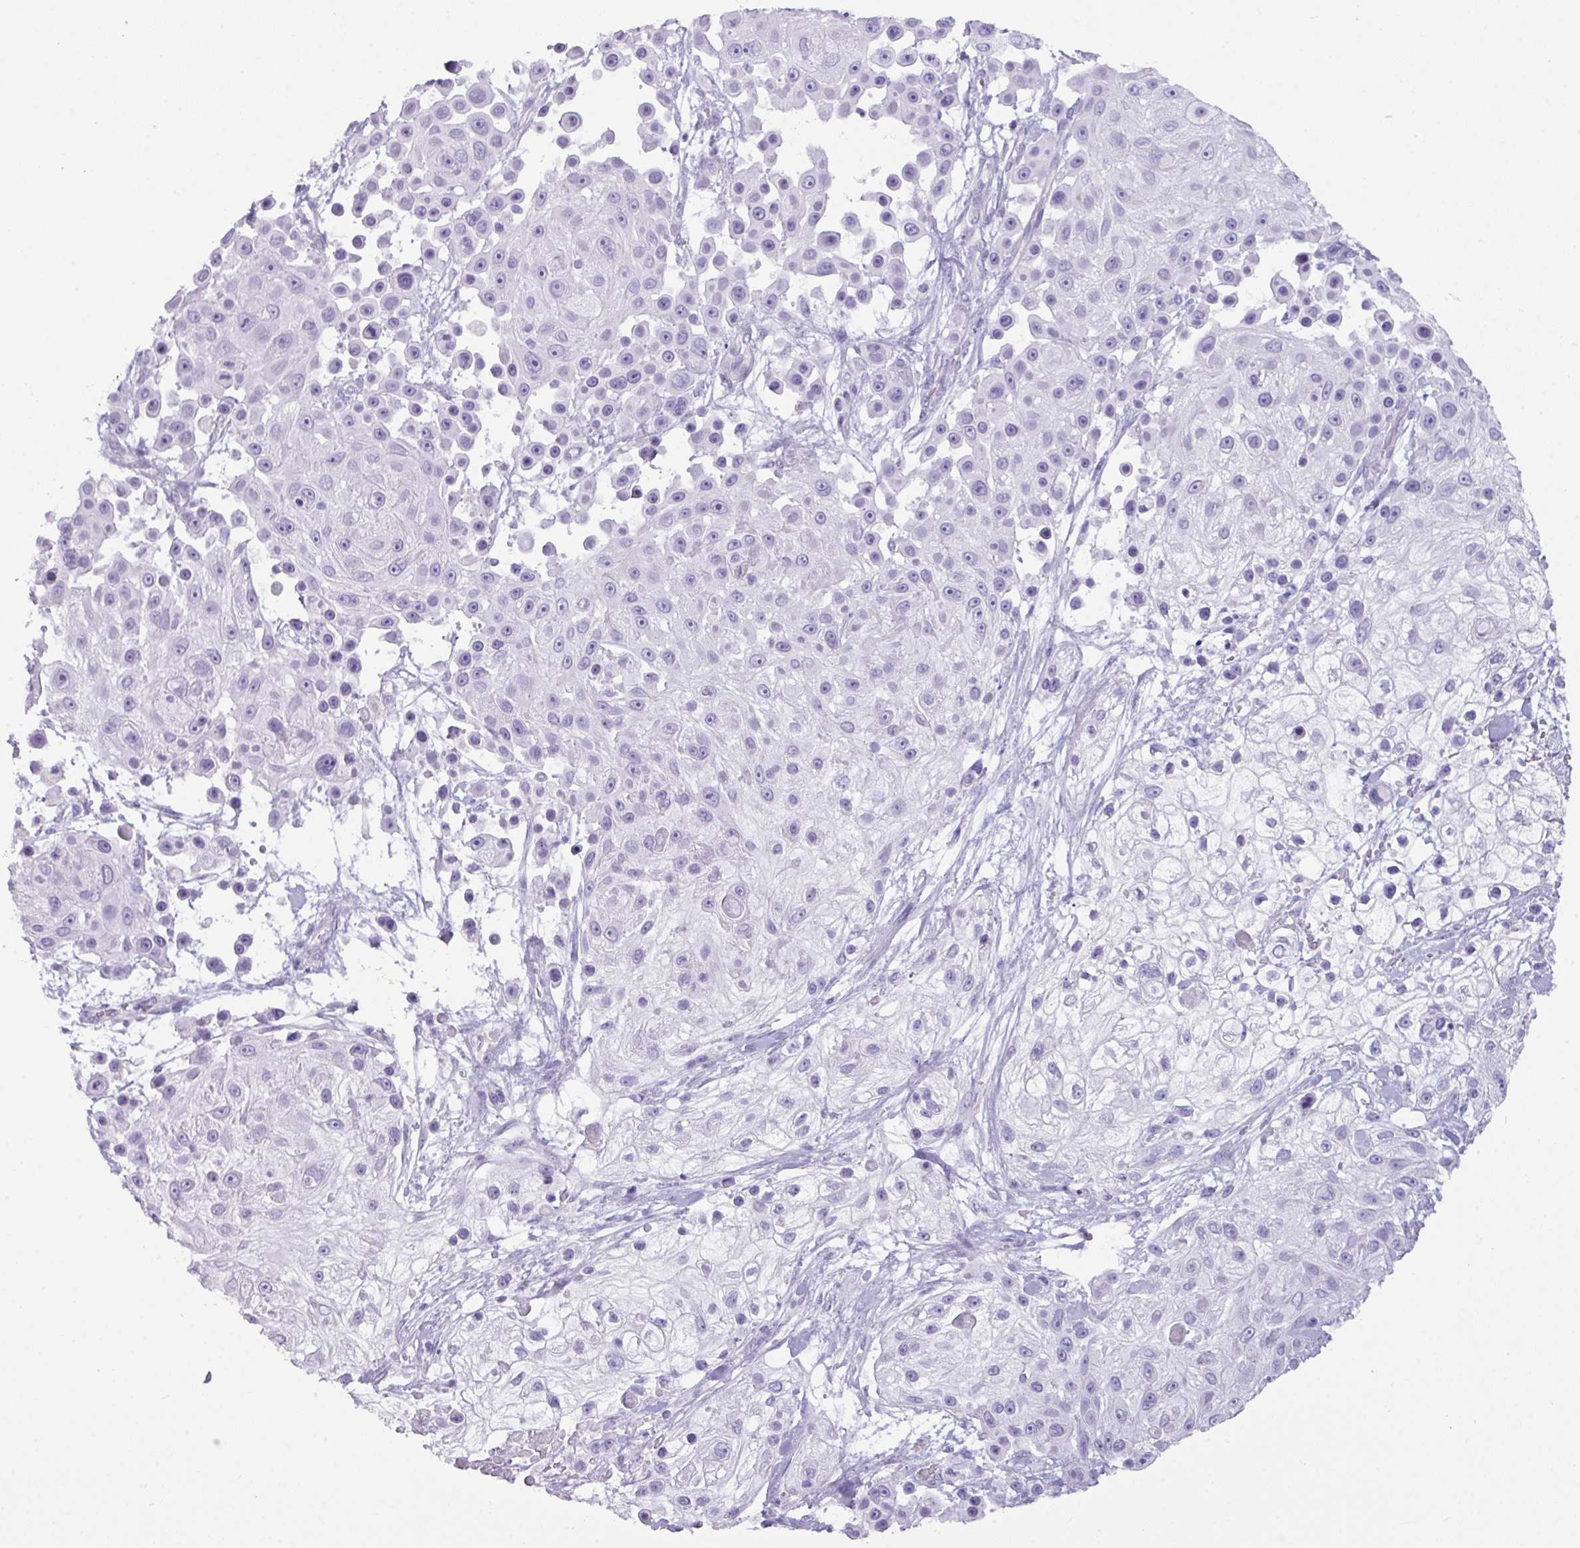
{"staining": {"intensity": "negative", "quantity": "none", "location": "none"}, "tissue": "skin cancer", "cell_type": "Tumor cells", "image_type": "cancer", "snomed": [{"axis": "morphology", "description": "Squamous cell carcinoma, NOS"}, {"axis": "topography", "description": "Skin"}], "caption": "DAB (3,3'-diaminobenzidine) immunohistochemical staining of human squamous cell carcinoma (skin) shows no significant positivity in tumor cells.", "gene": "ZNF524", "patient": {"sex": "male", "age": 67}}